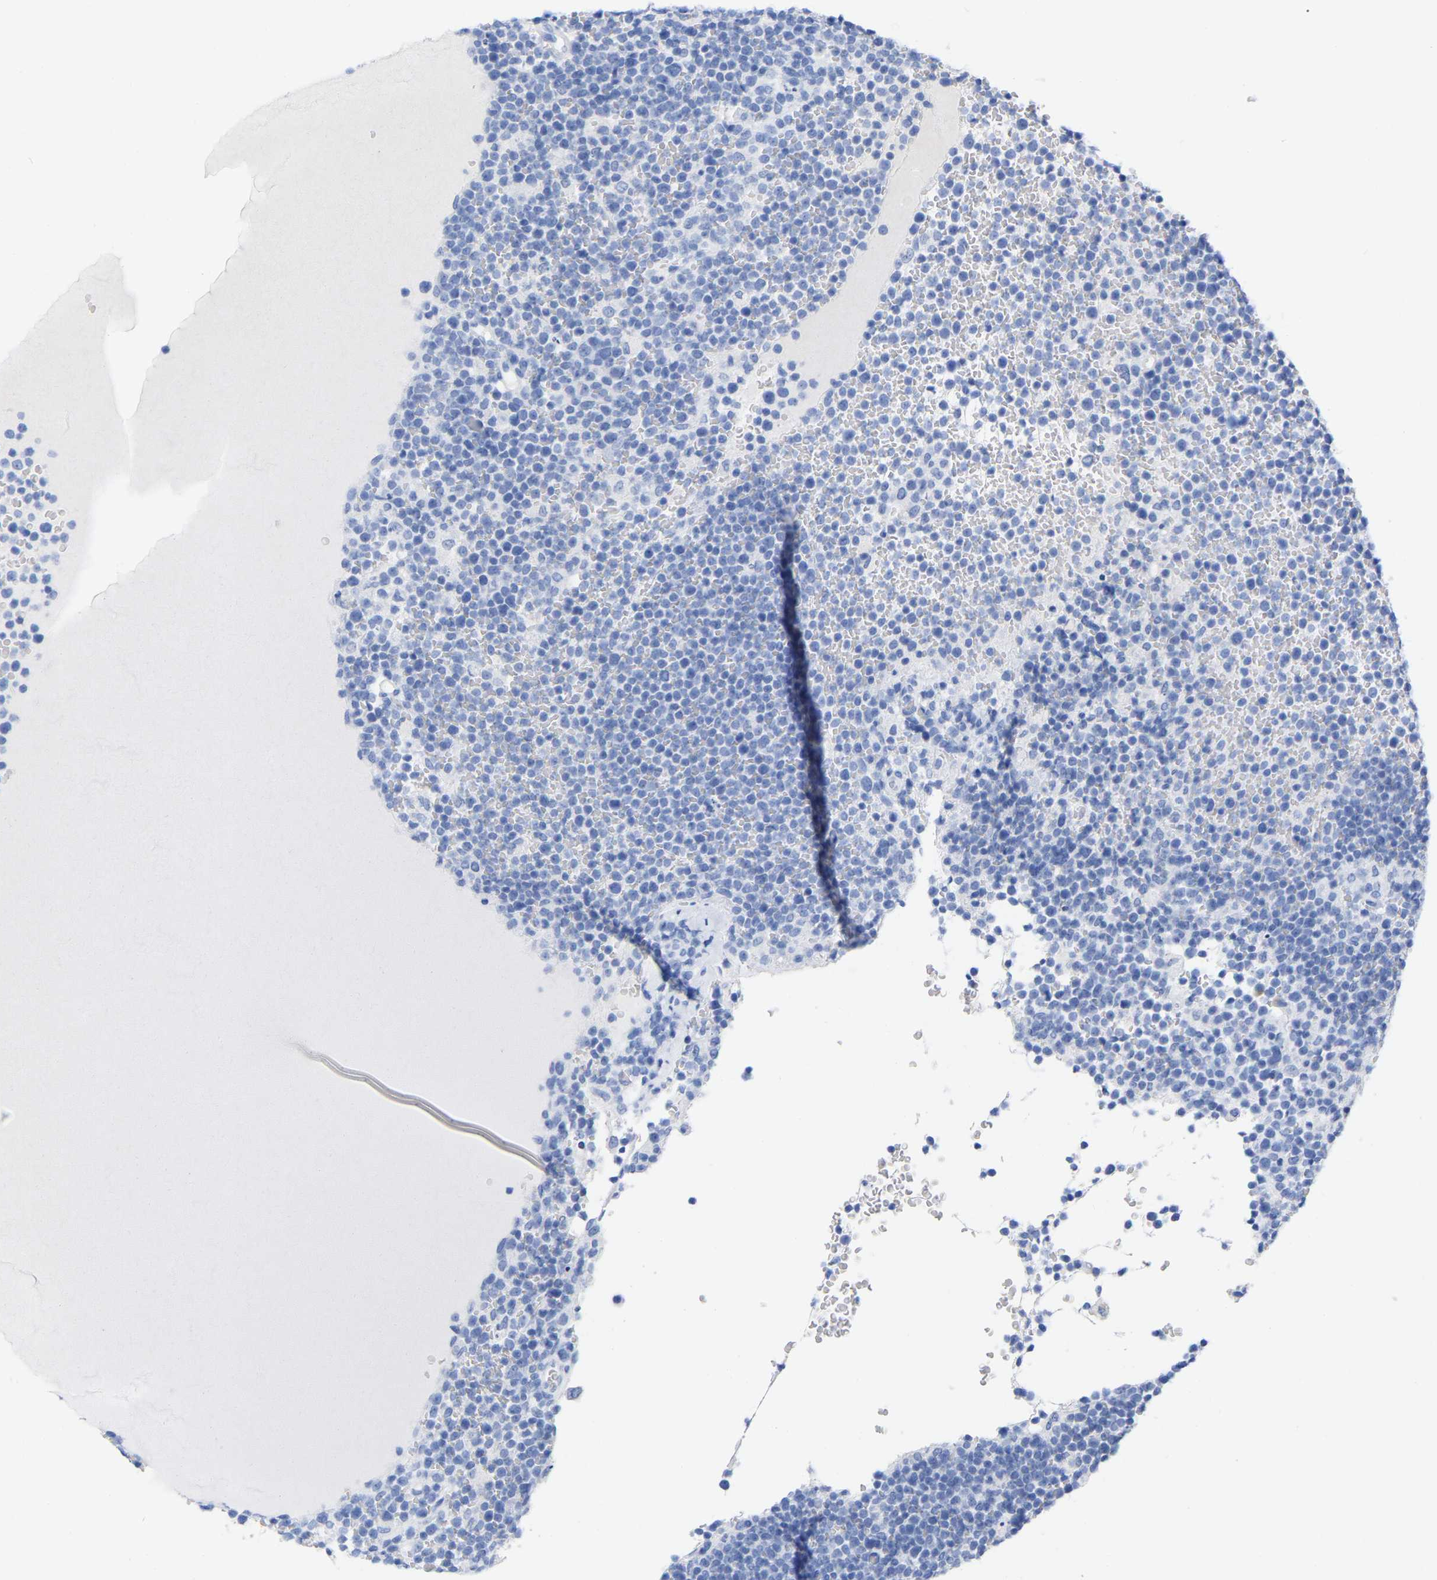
{"staining": {"intensity": "negative", "quantity": "none", "location": "none"}, "tissue": "lymphoma", "cell_type": "Tumor cells", "image_type": "cancer", "snomed": [{"axis": "morphology", "description": "Malignant lymphoma, non-Hodgkin's type, High grade"}, {"axis": "topography", "description": "Lymph node"}], "caption": "There is no significant expression in tumor cells of high-grade malignant lymphoma, non-Hodgkin's type.", "gene": "HAPLN1", "patient": {"sex": "male", "age": 61}}